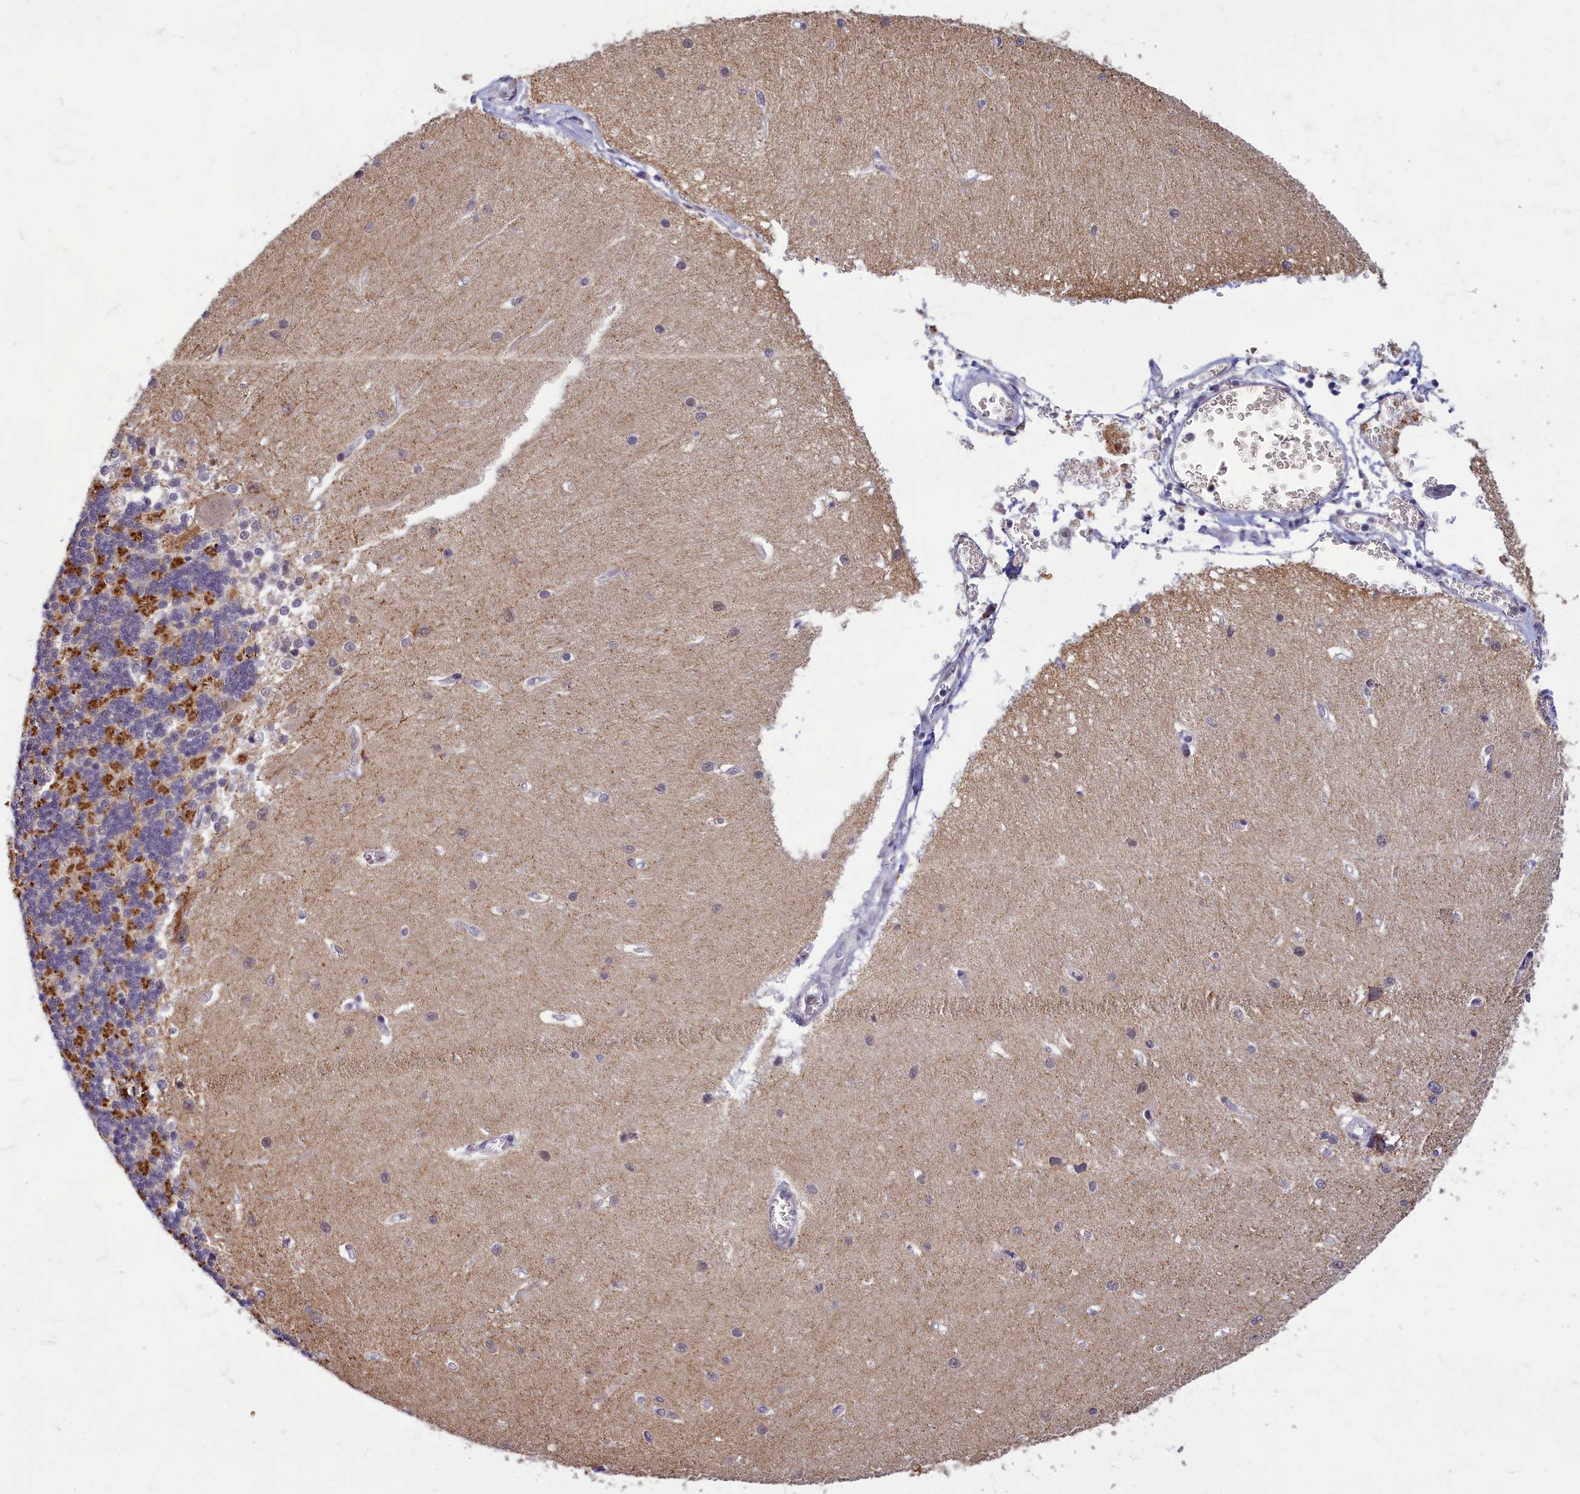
{"staining": {"intensity": "strong", "quantity": "25%-75%", "location": "cytoplasmic/membranous"}, "tissue": "cerebellum", "cell_type": "Cells in granular layer", "image_type": "normal", "snomed": [{"axis": "morphology", "description": "Normal tissue, NOS"}, {"axis": "topography", "description": "Cerebellum"}], "caption": "Human cerebellum stained for a protein (brown) displays strong cytoplasmic/membranous positive expression in about 25%-75% of cells in granular layer.", "gene": "EARS2", "patient": {"sex": "male", "age": 37}}